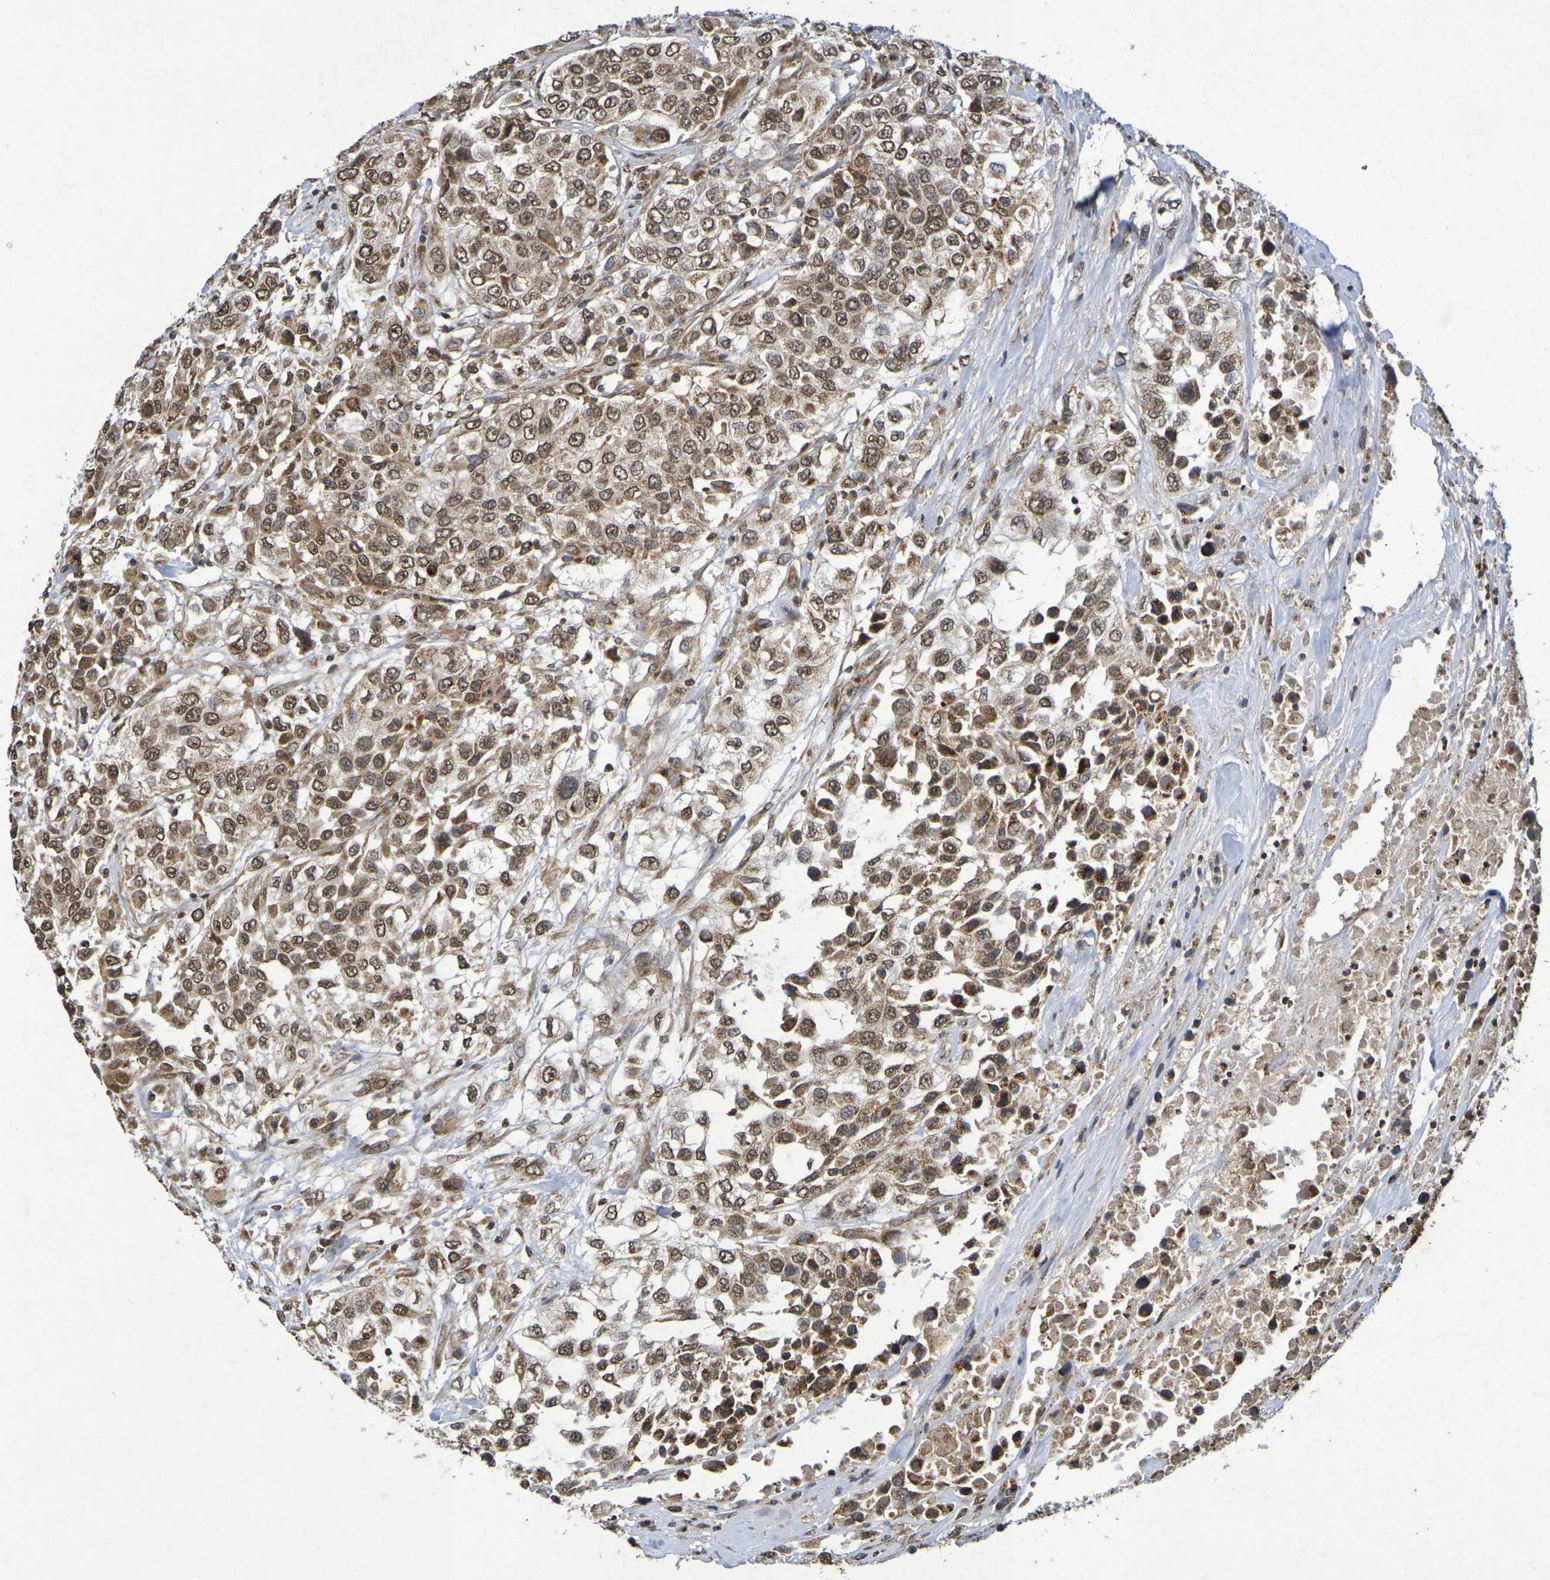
{"staining": {"intensity": "strong", "quantity": ">75%", "location": "cytoplasmic/membranous,nuclear"}, "tissue": "urothelial cancer", "cell_type": "Tumor cells", "image_type": "cancer", "snomed": [{"axis": "morphology", "description": "Urothelial carcinoma, High grade"}, {"axis": "topography", "description": "Urinary bladder"}], "caption": "Urothelial carcinoma (high-grade) stained with a protein marker exhibits strong staining in tumor cells.", "gene": "GUCY1A2", "patient": {"sex": "female", "age": 80}}